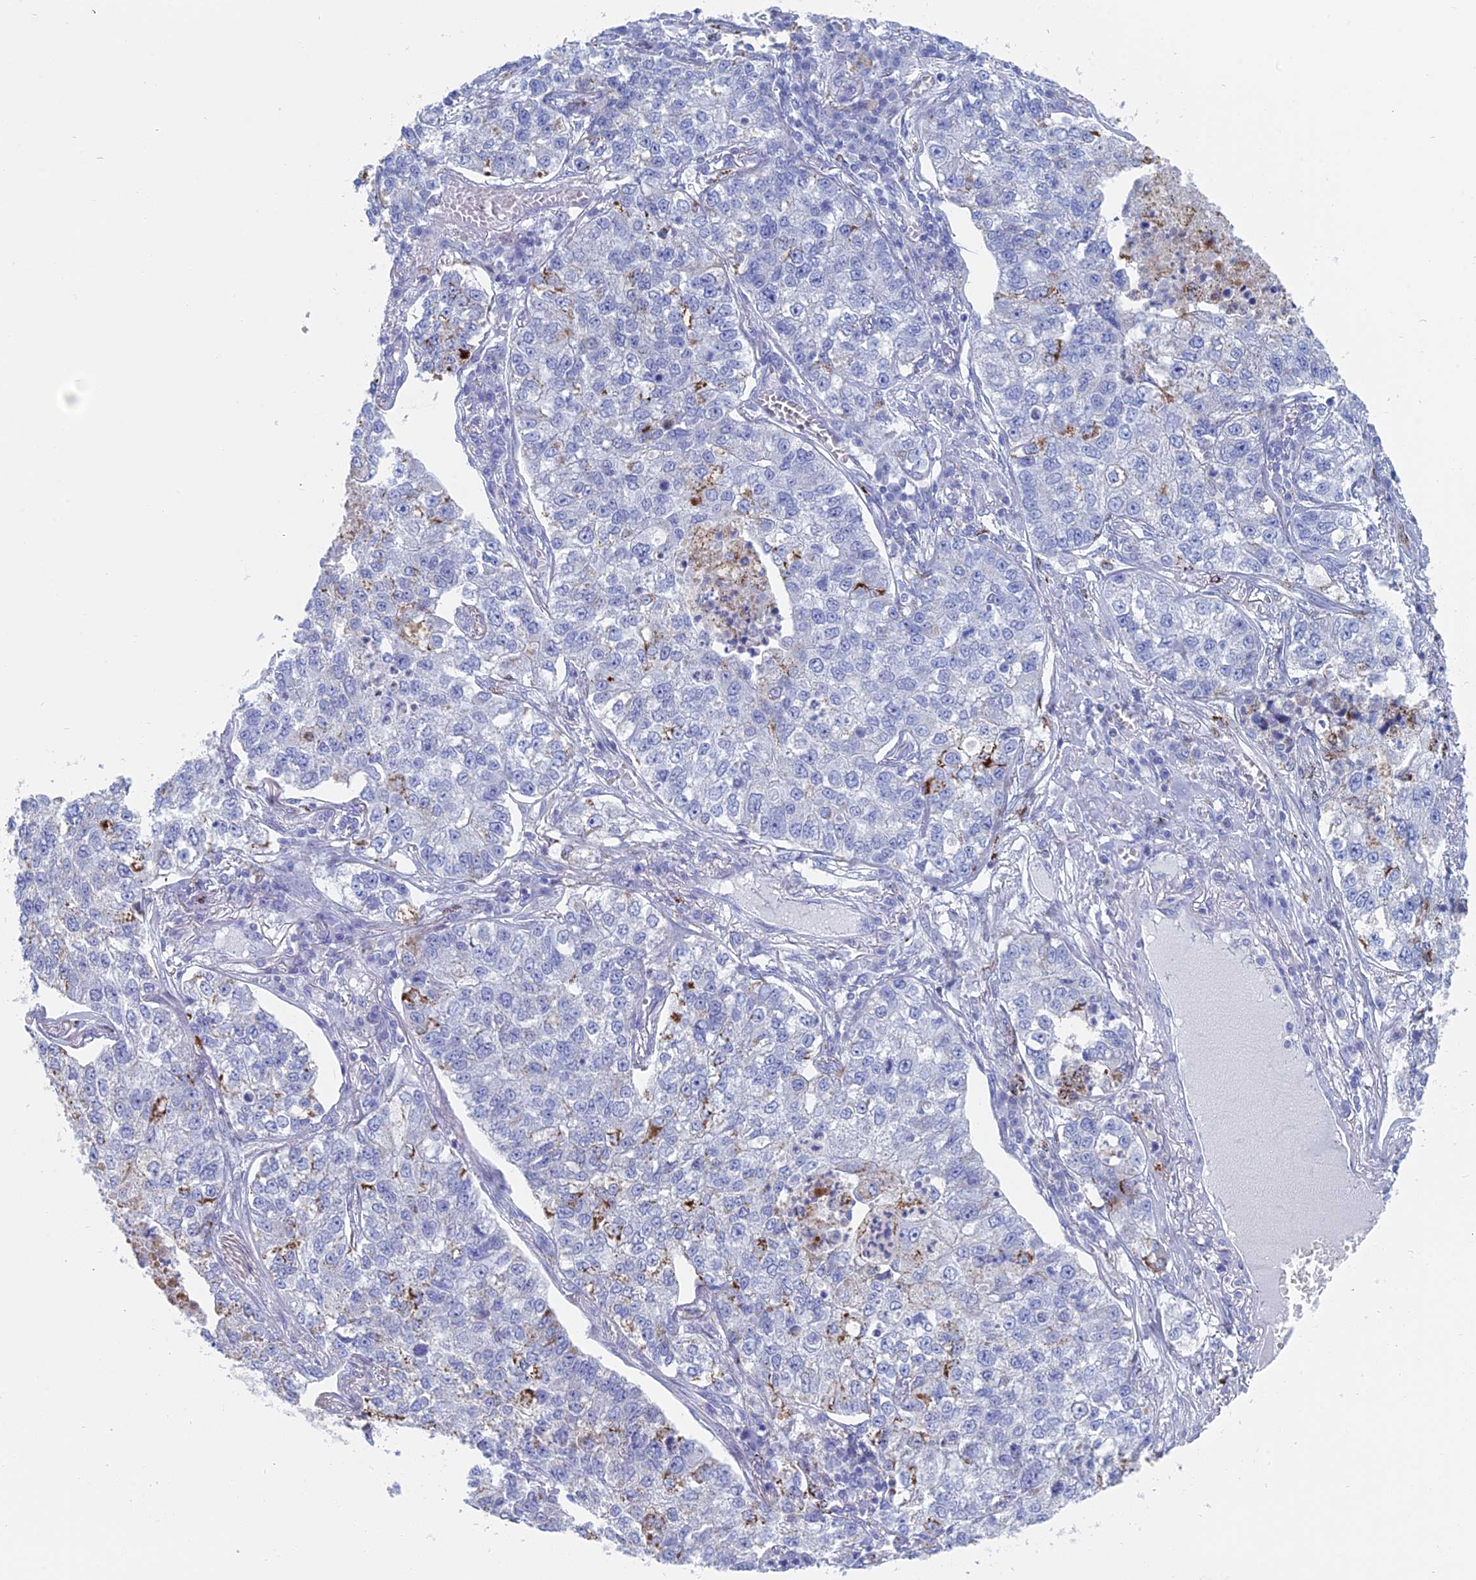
{"staining": {"intensity": "negative", "quantity": "none", "location": "none"}, "tissue": "lung cancer", "cell_type": "Tumor cells", "image_type": "cancer", "snomed": [{"axis": "morphology", "description": "Adenocarcinoma, NOS"}, {"axis": "topography", "description": "Lung"}], "caption": "DAB (3,3'-diaminobenzidine) immunohistochemical staining of human lung cancer (adenocarcinoma) shows no significant staining in tumor cells. (DAB (3,3'-diaminobenzidine) immunohistochemistry visualized using brightfield microscopy, high magnification).", "gene": "ALMS1", "patient": {"sex": "male", "age": 49}}